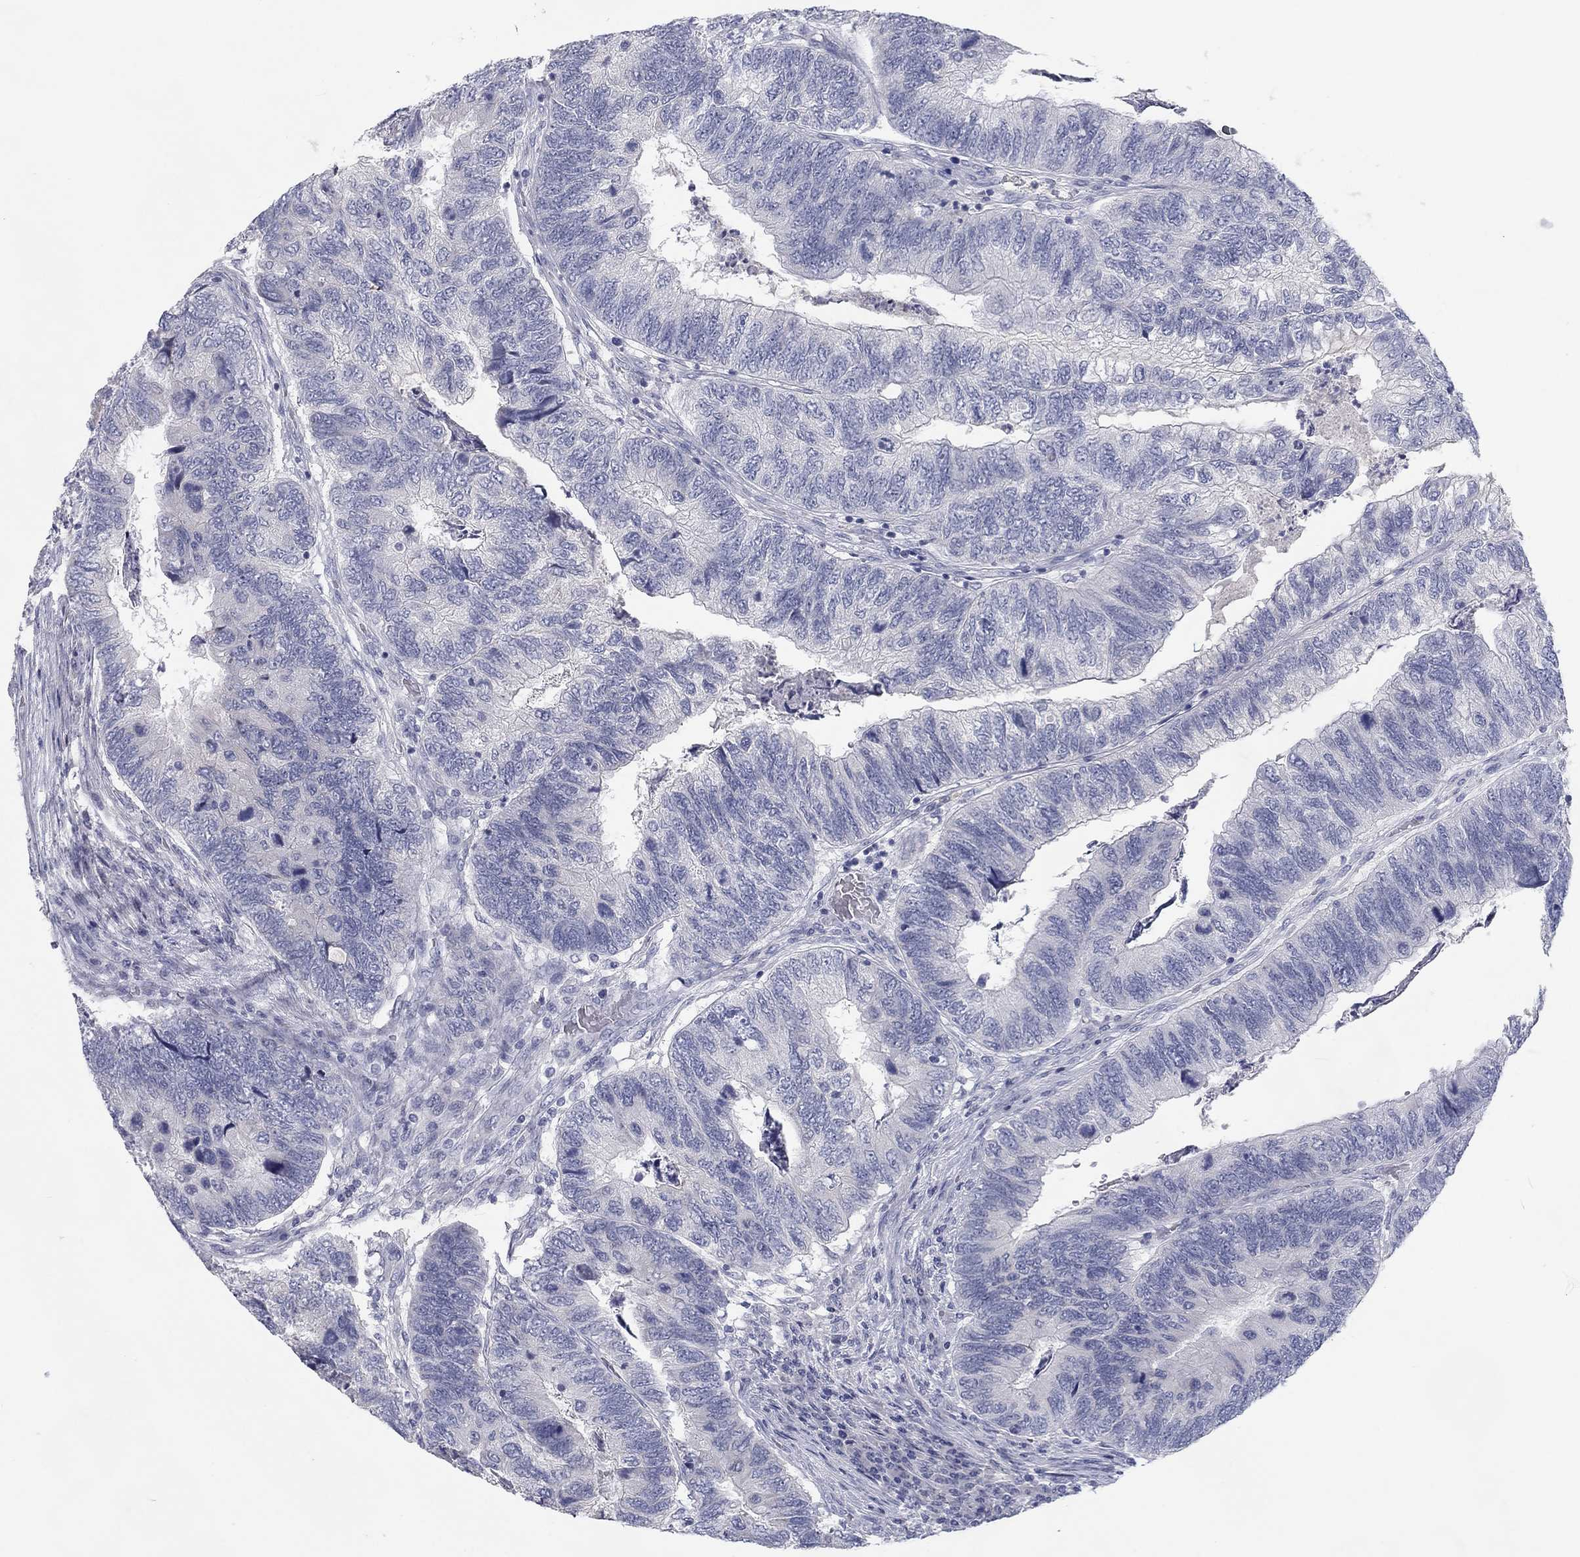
{"staining": {"intensity": "negative", "quantity": "none", "location": "none"}, "tissue": "colorectal cancer", "cell_type": "Tumor cells", "image_type": "cancer", "snomed": [{"axis": "morphology", "description": "Adenocarcinoma, NOS"}, {"axis": "topography", "description": "Colon"}], "caption": "An image of human colorectal adenocarcinoma is negative for staining in tumor cells.", "gene": "CALB1", "patient": {"sex": "female", "age": 67}}